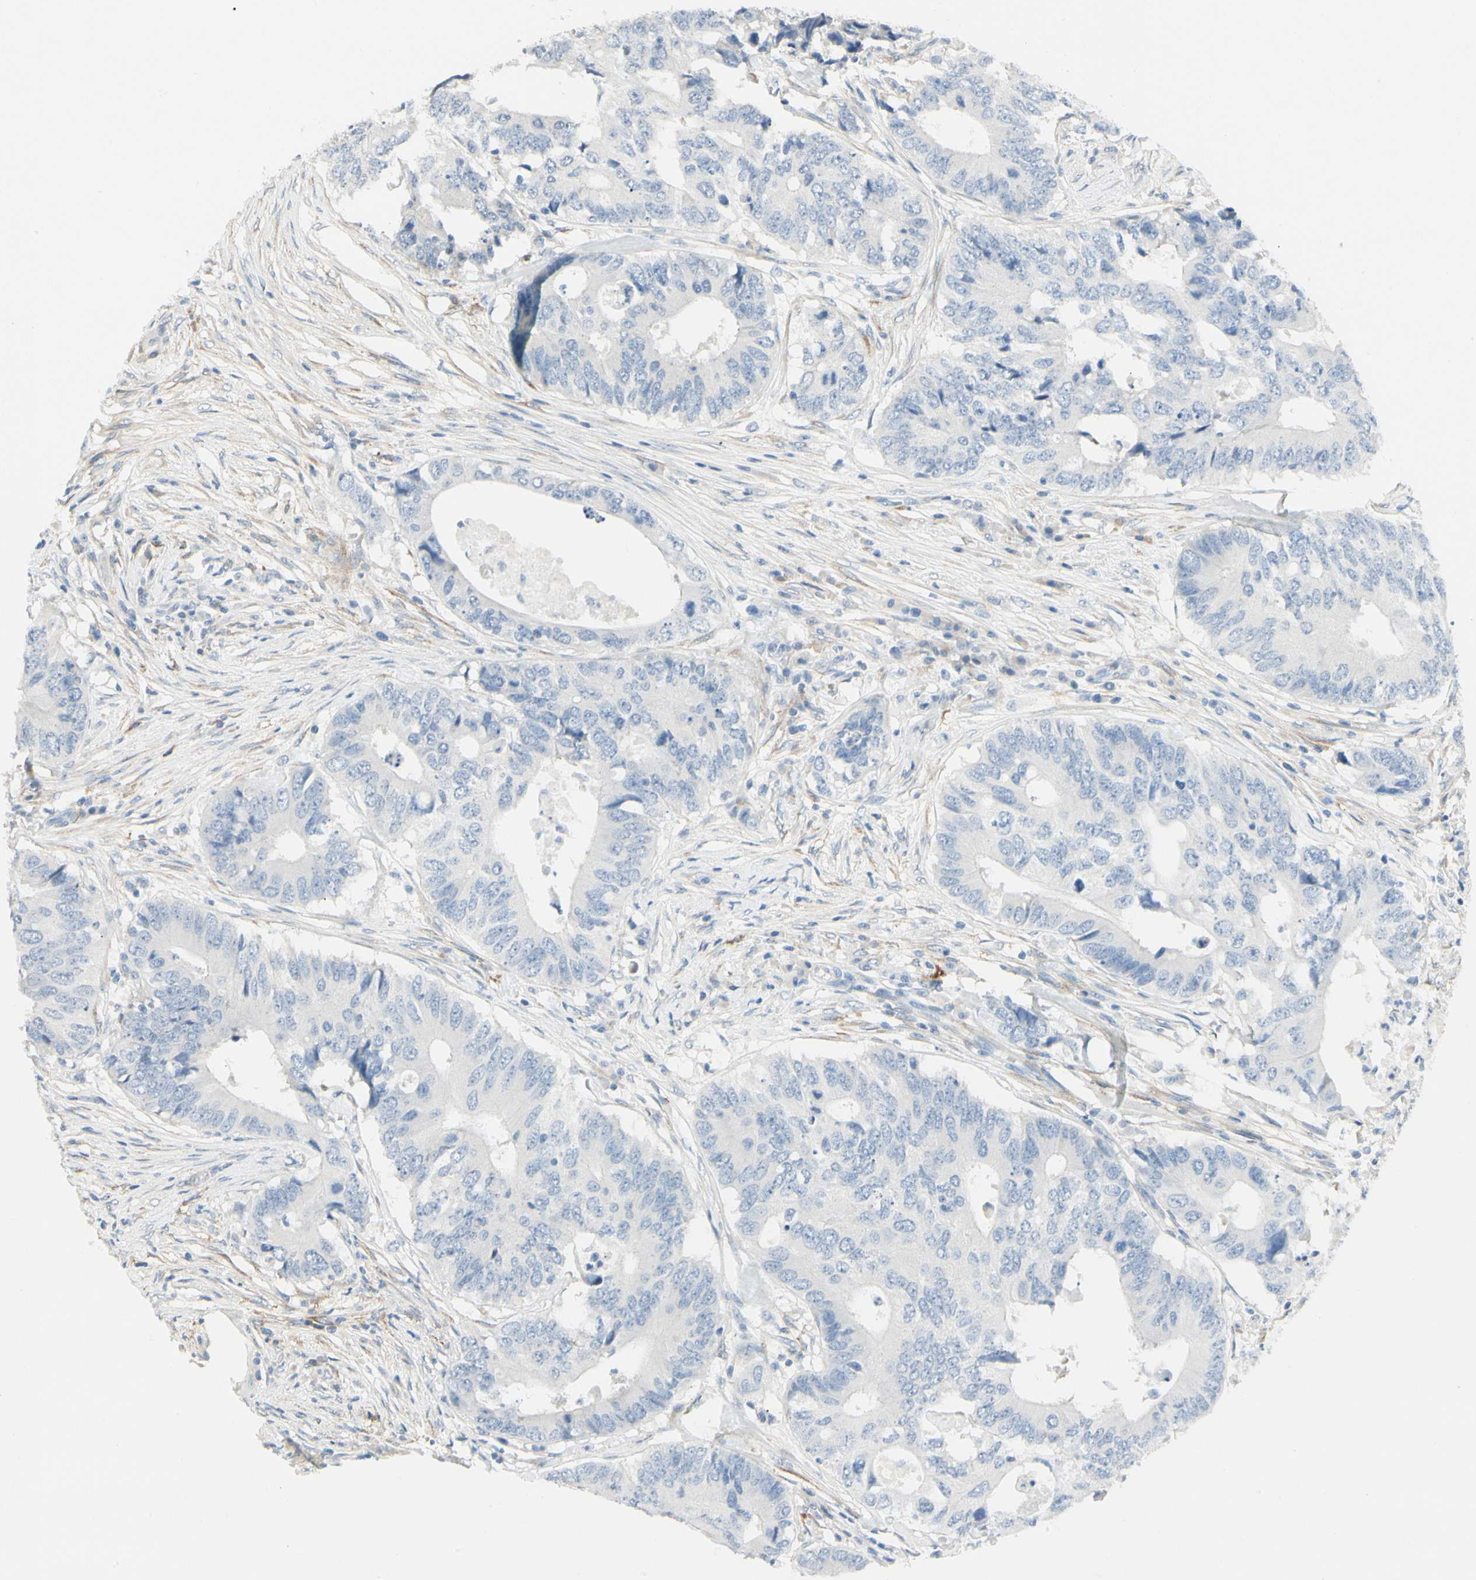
{"staining": {"intensity": "negative", "quantity": "none", "location": "none"}, "tissue": "colorectal cancer", "cell_type": "Tumor cells", "image_type": "cancer", "snomed": [{"axis": "morphology", "description": "Adenocarcinoma, NOS"}, {"axis": "topography", "description": "Colon"}], "caption": "Tumor cells are negative for protein expression in human colorectal cancer. Nuclei are stained in blue.", "gene": "AMPH", "patient": {"sex": "male", "age": 71}}